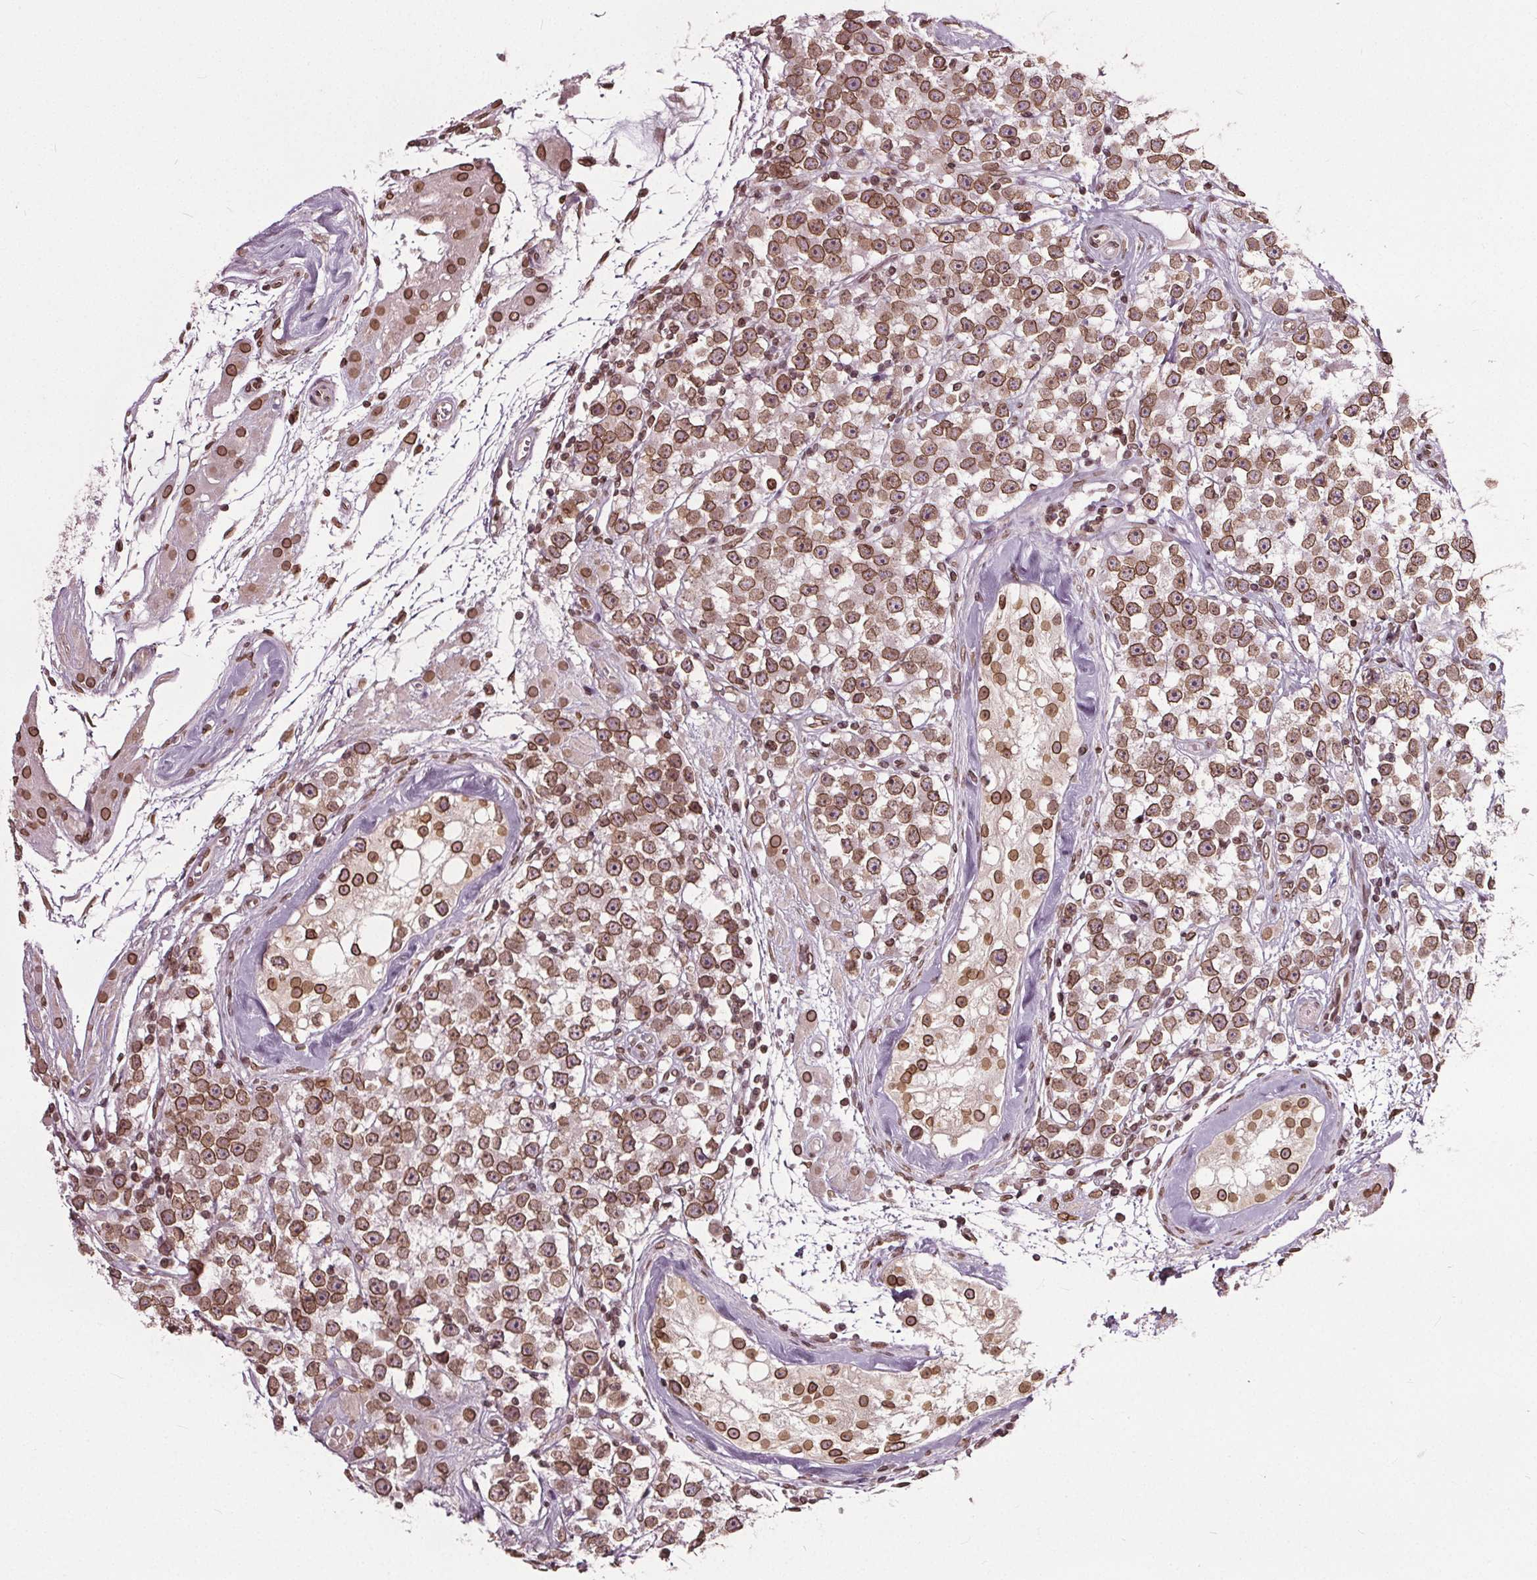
{"staining": {"intensity": "moderate", "quantity": "25%-75%", "location": "cytoplasmic/membranous,nuclear"}, "tissue": "testis cancer", "cell_type": "Tumor cells", "image_type": "cancer", "snomed": [{"axis": "morphology", "description": "Seminoma, NOS"}, {"axis": "topography", "description": "Testis"}], "caption": "Human testis cancer stained for a protein (brown) shows moderate cytoplasmic/membranous and nuclear positive positivity in approximately 25%-75% of tumor cells.", "gene": "TTC39C", "patient": {"sex": "male", "age": 34}}